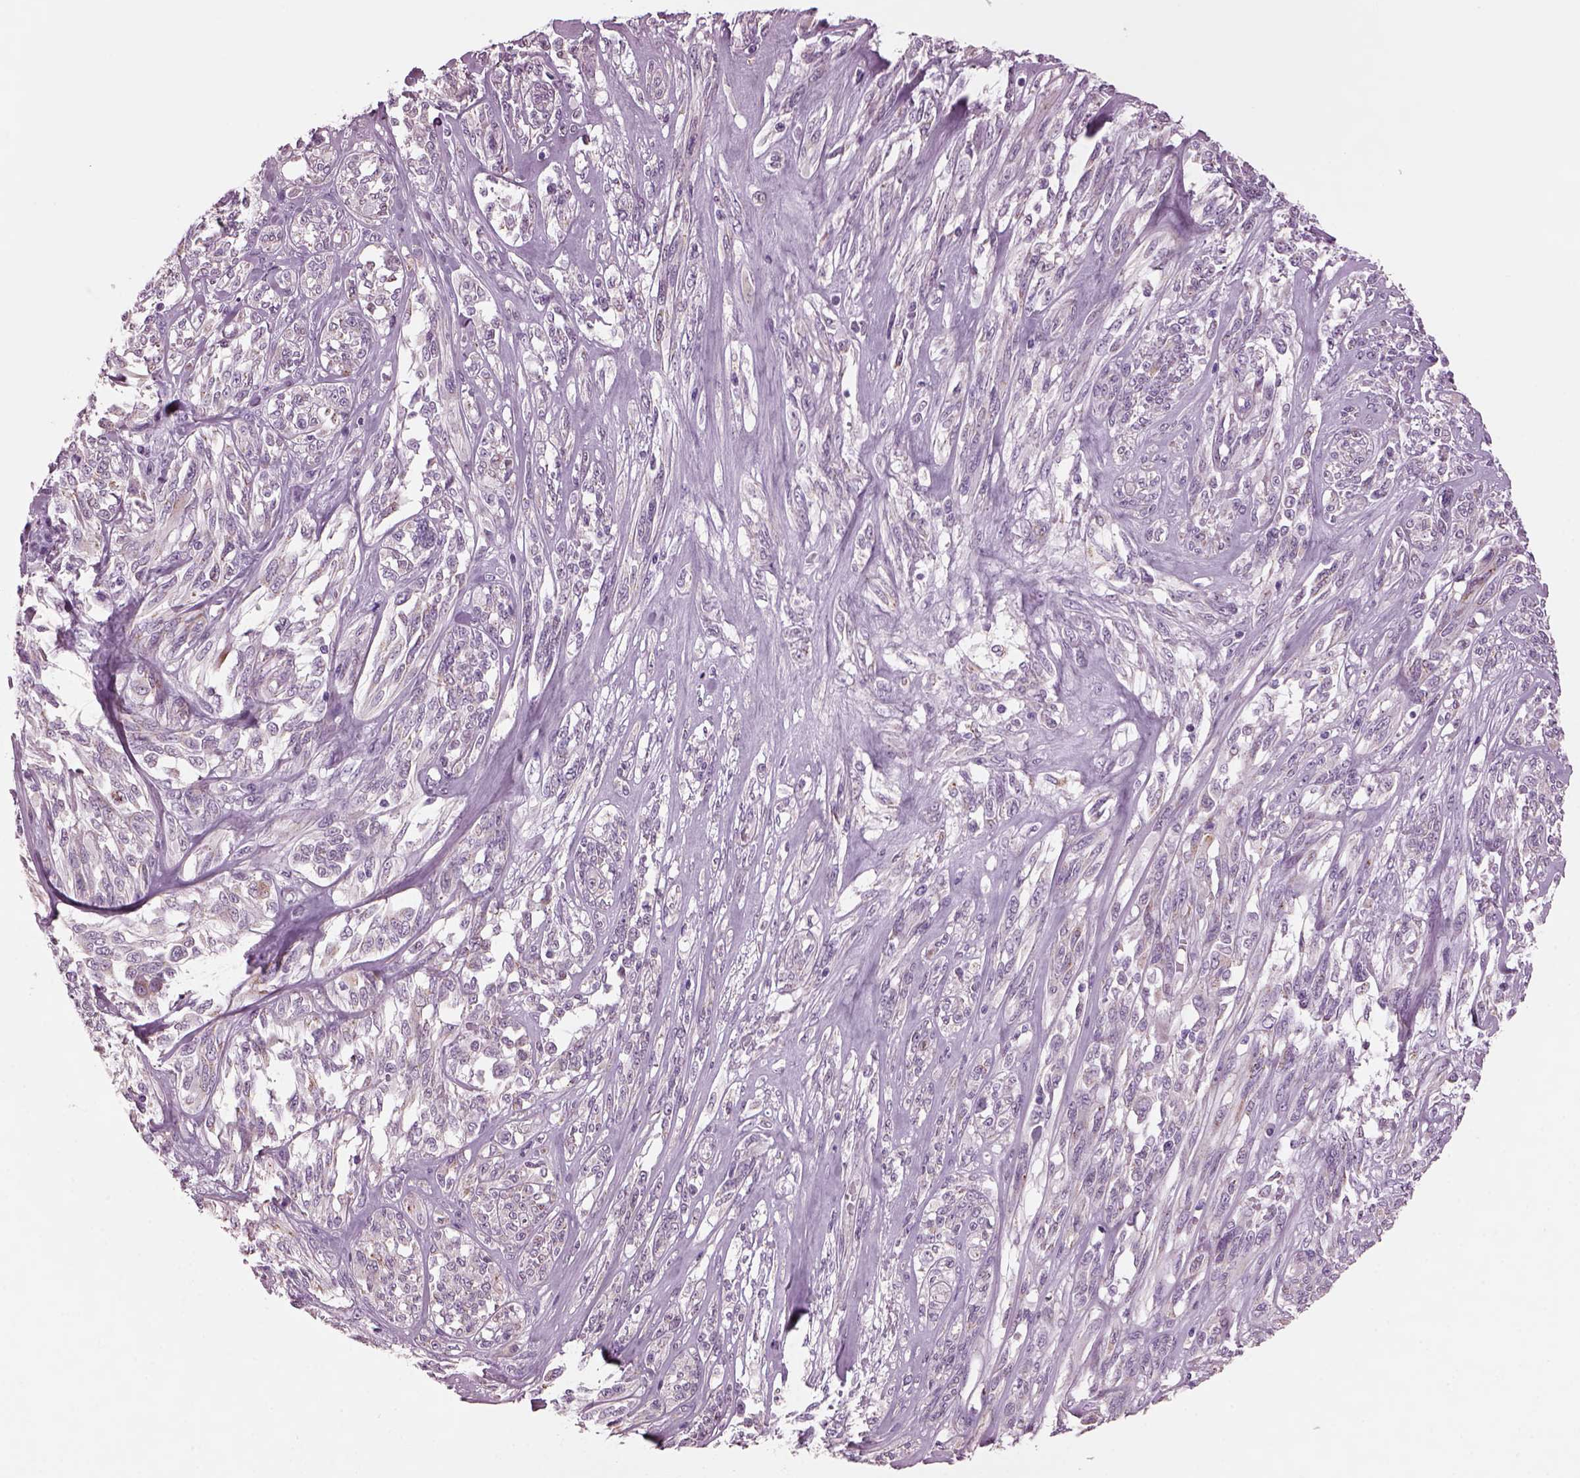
{"staining": {"intensity": "negative", "quantity": "none", "location": "none"}, "tissue": "melanoma", "cell_type": "Tumor cells", "image_type": "cancer", "snomed": [{"axis": "morphology", "description": "Malignant melanoma, NOS"}, {"axis": "topography", "description": "Skin"}], "caption": "Photomicrograph shows no protein staining in tumor cells of malignant melanoma tissue.", "gene": "PRR9", "patient": {"sex": "female", "age": 91}}